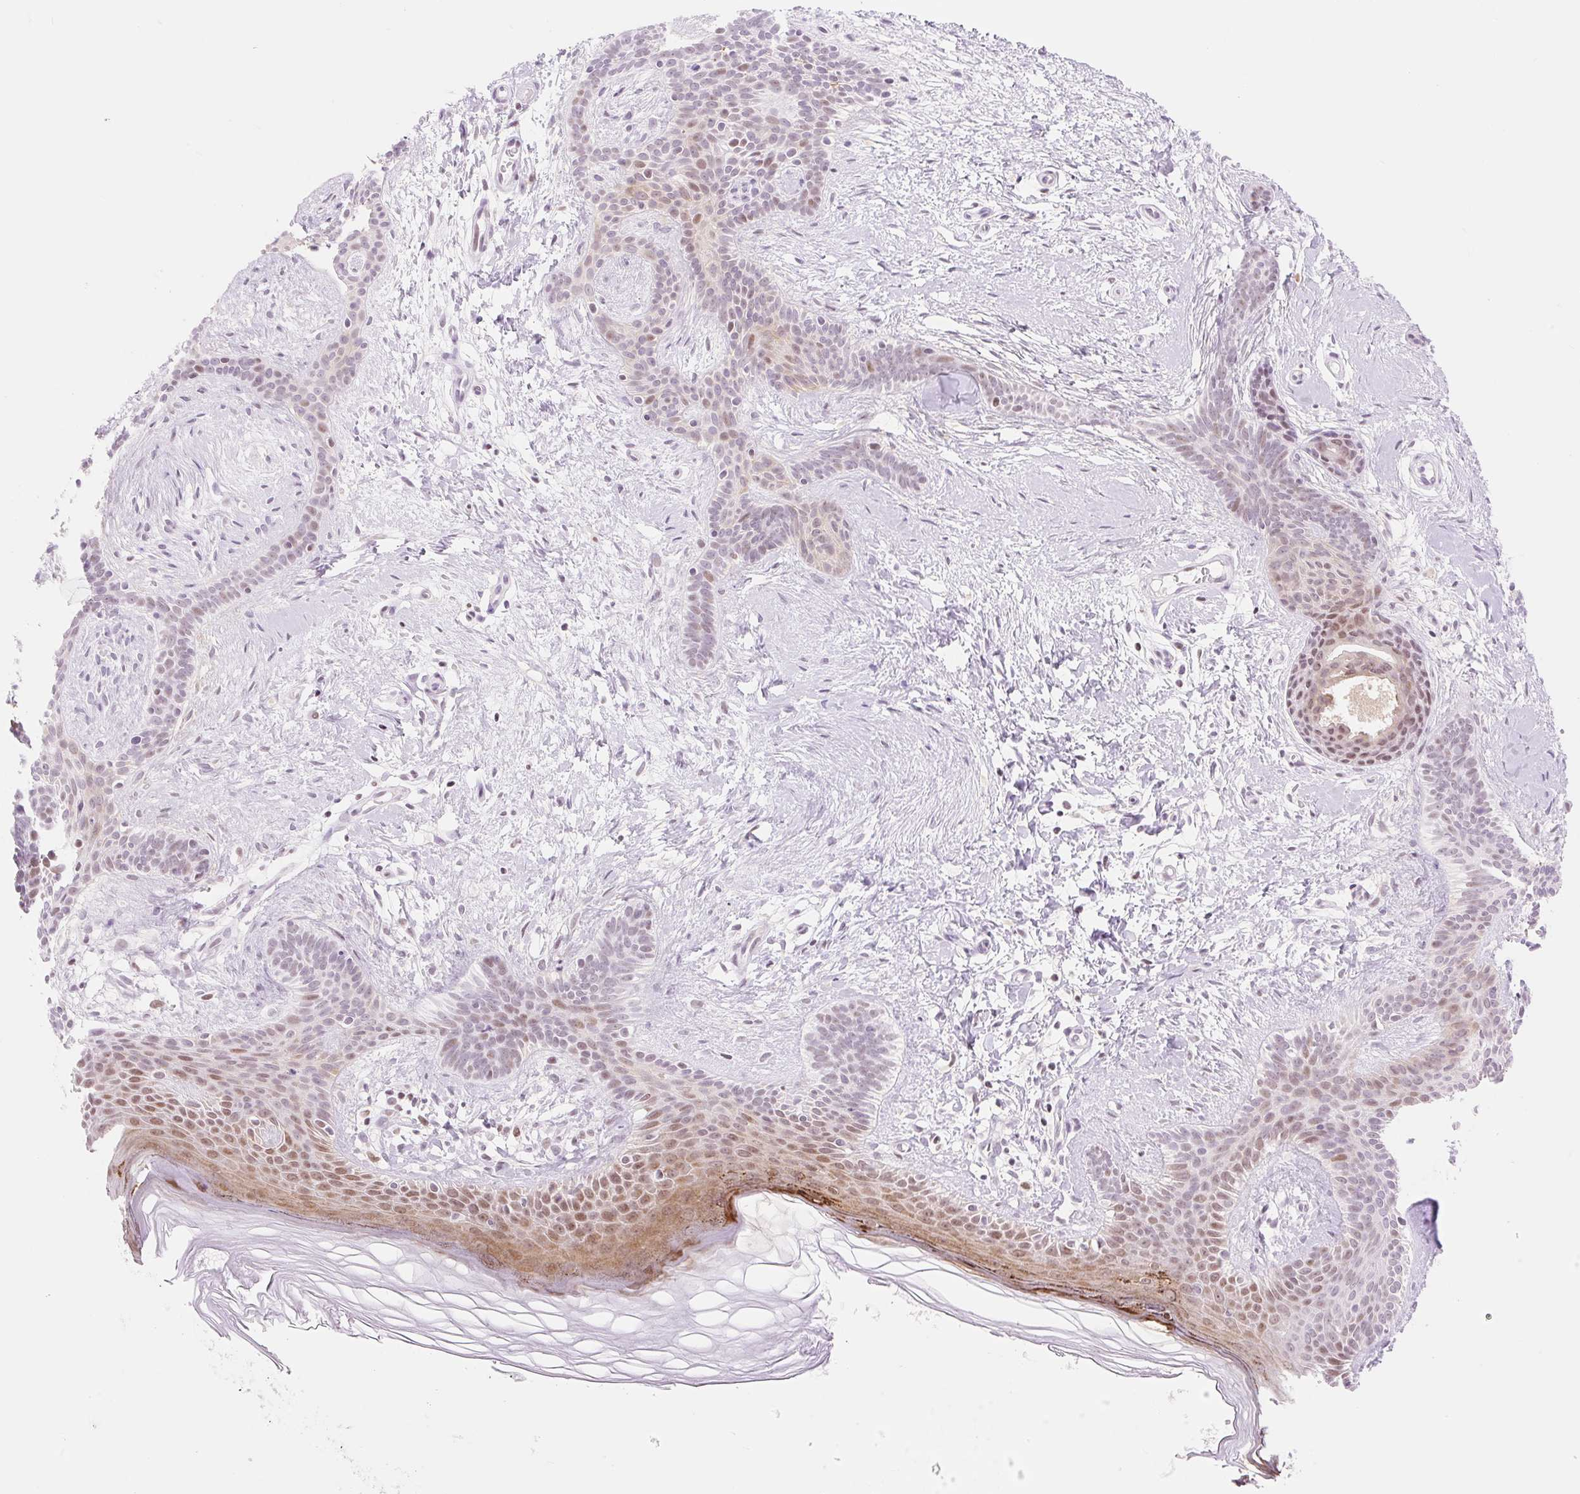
{"staining": {"intensity": "weak", "quantity": "25%-75%", "location": "nuclear"}, "tissue": "skin cancer", "cell_type": "Tumor cells", "image_type": "cancer", "snomed": [{"axis": "morphology", "description": "Basal cell carcinoma"}, {"axis": "topography", "description": "Skin"}], "caption": "Protein analysis of skin cancer (basal cell carcinoma) tissue shows weak nuclear positivity in about 25%-75% of tumor cells.", "gene": "H2BW1", "patient": {"sex": "male", "age": 78}}